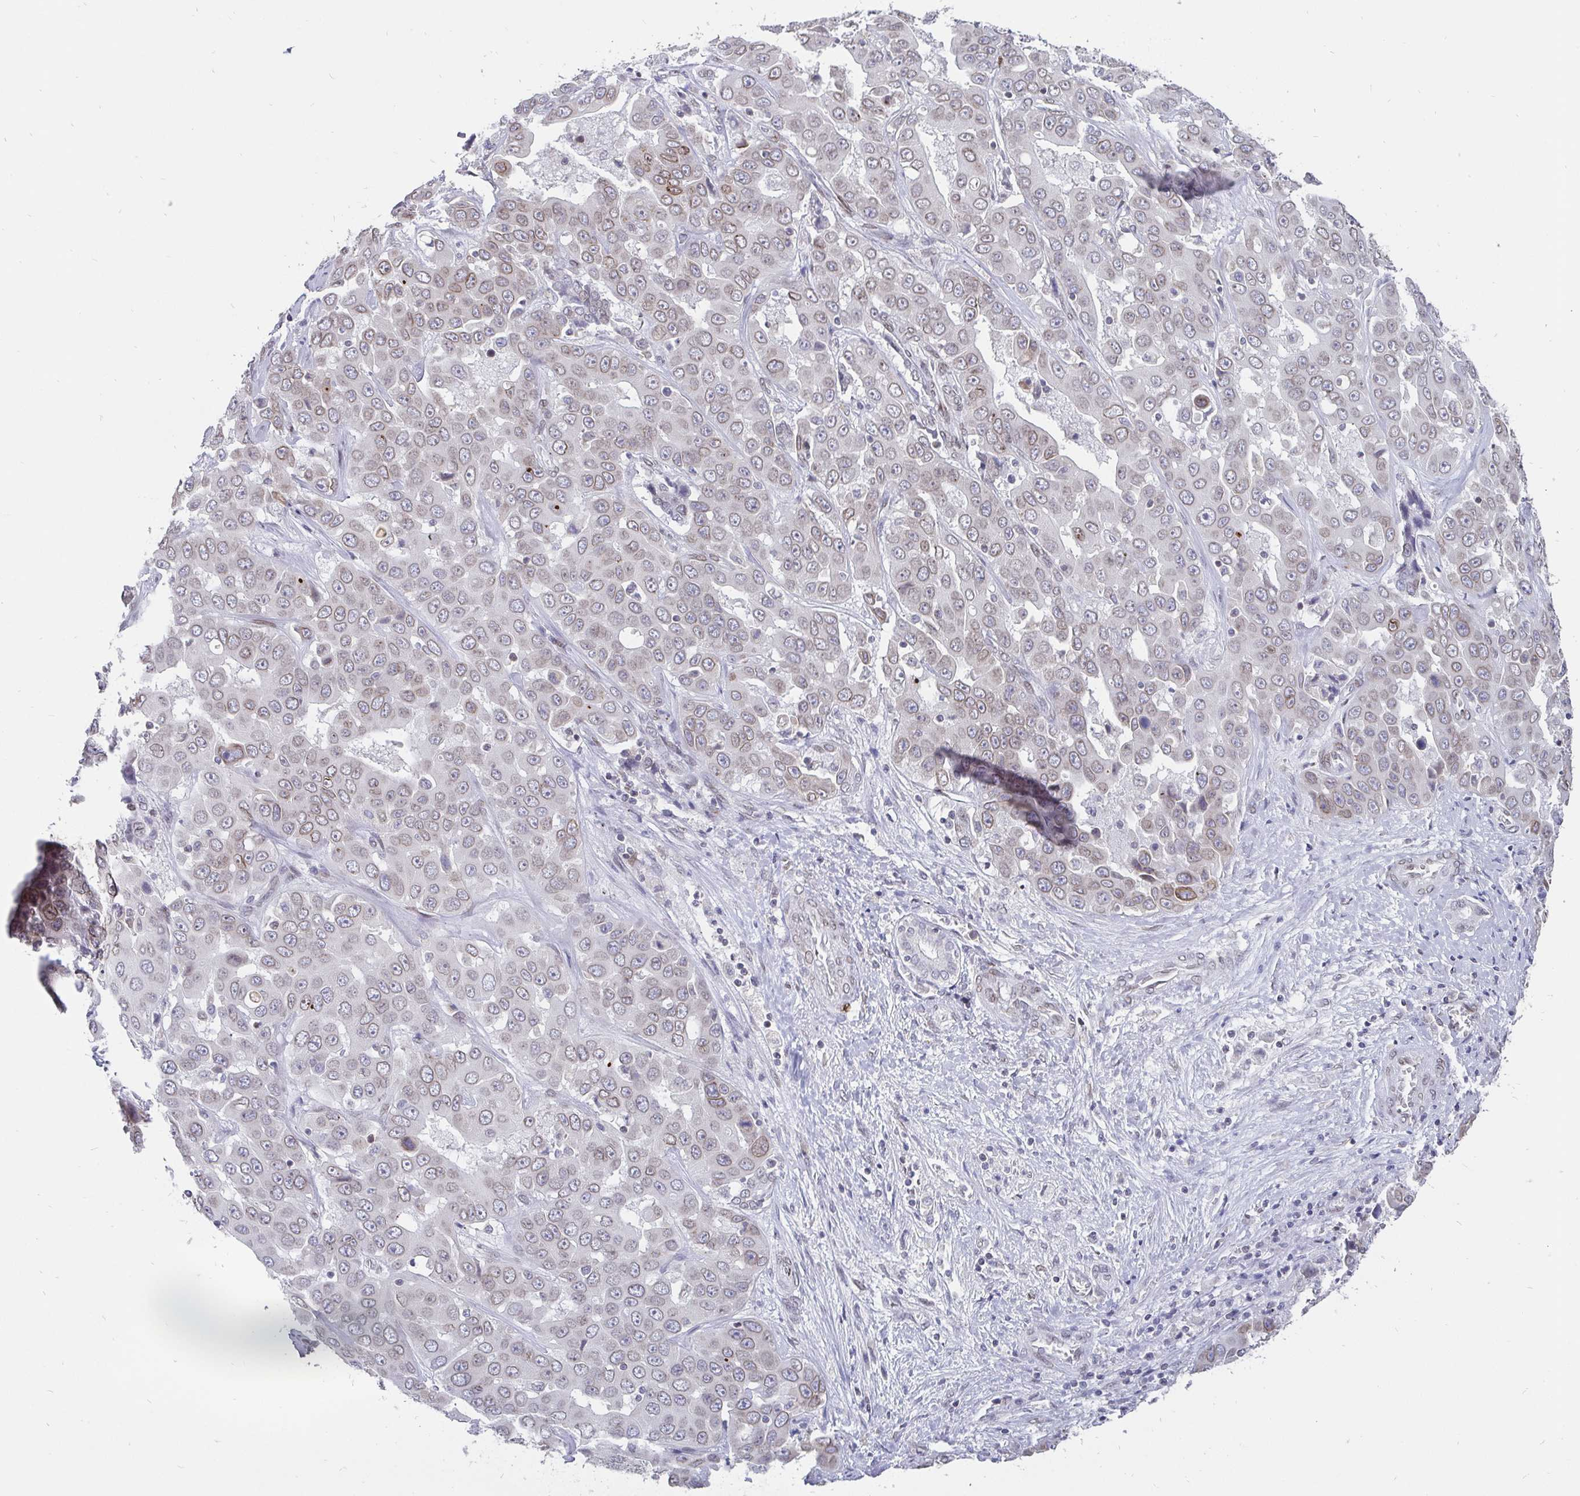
{"staining": {"intensity": "weak", "quantity": "25%-75%", "location": "cytoplasmic/membranous,nuclear"}, "tissue": "liver cancer", "cell_type": "Tumor cells", "image_type": "cancer", "snomed": [{"axis": "morphology", "description": "Cholangiocarcinoma"}, {"axis": "topography", "description": "Liver"}], "caption": "IHC of human liver cancer (cholangiocarcinoma) demonstrates low levels of weak cytoplasmic/membranous and nuclear positivity in about 25%-75% of tumor cells.", "gene": "EMD", "patient": {"sex": "female", "age": 52}}